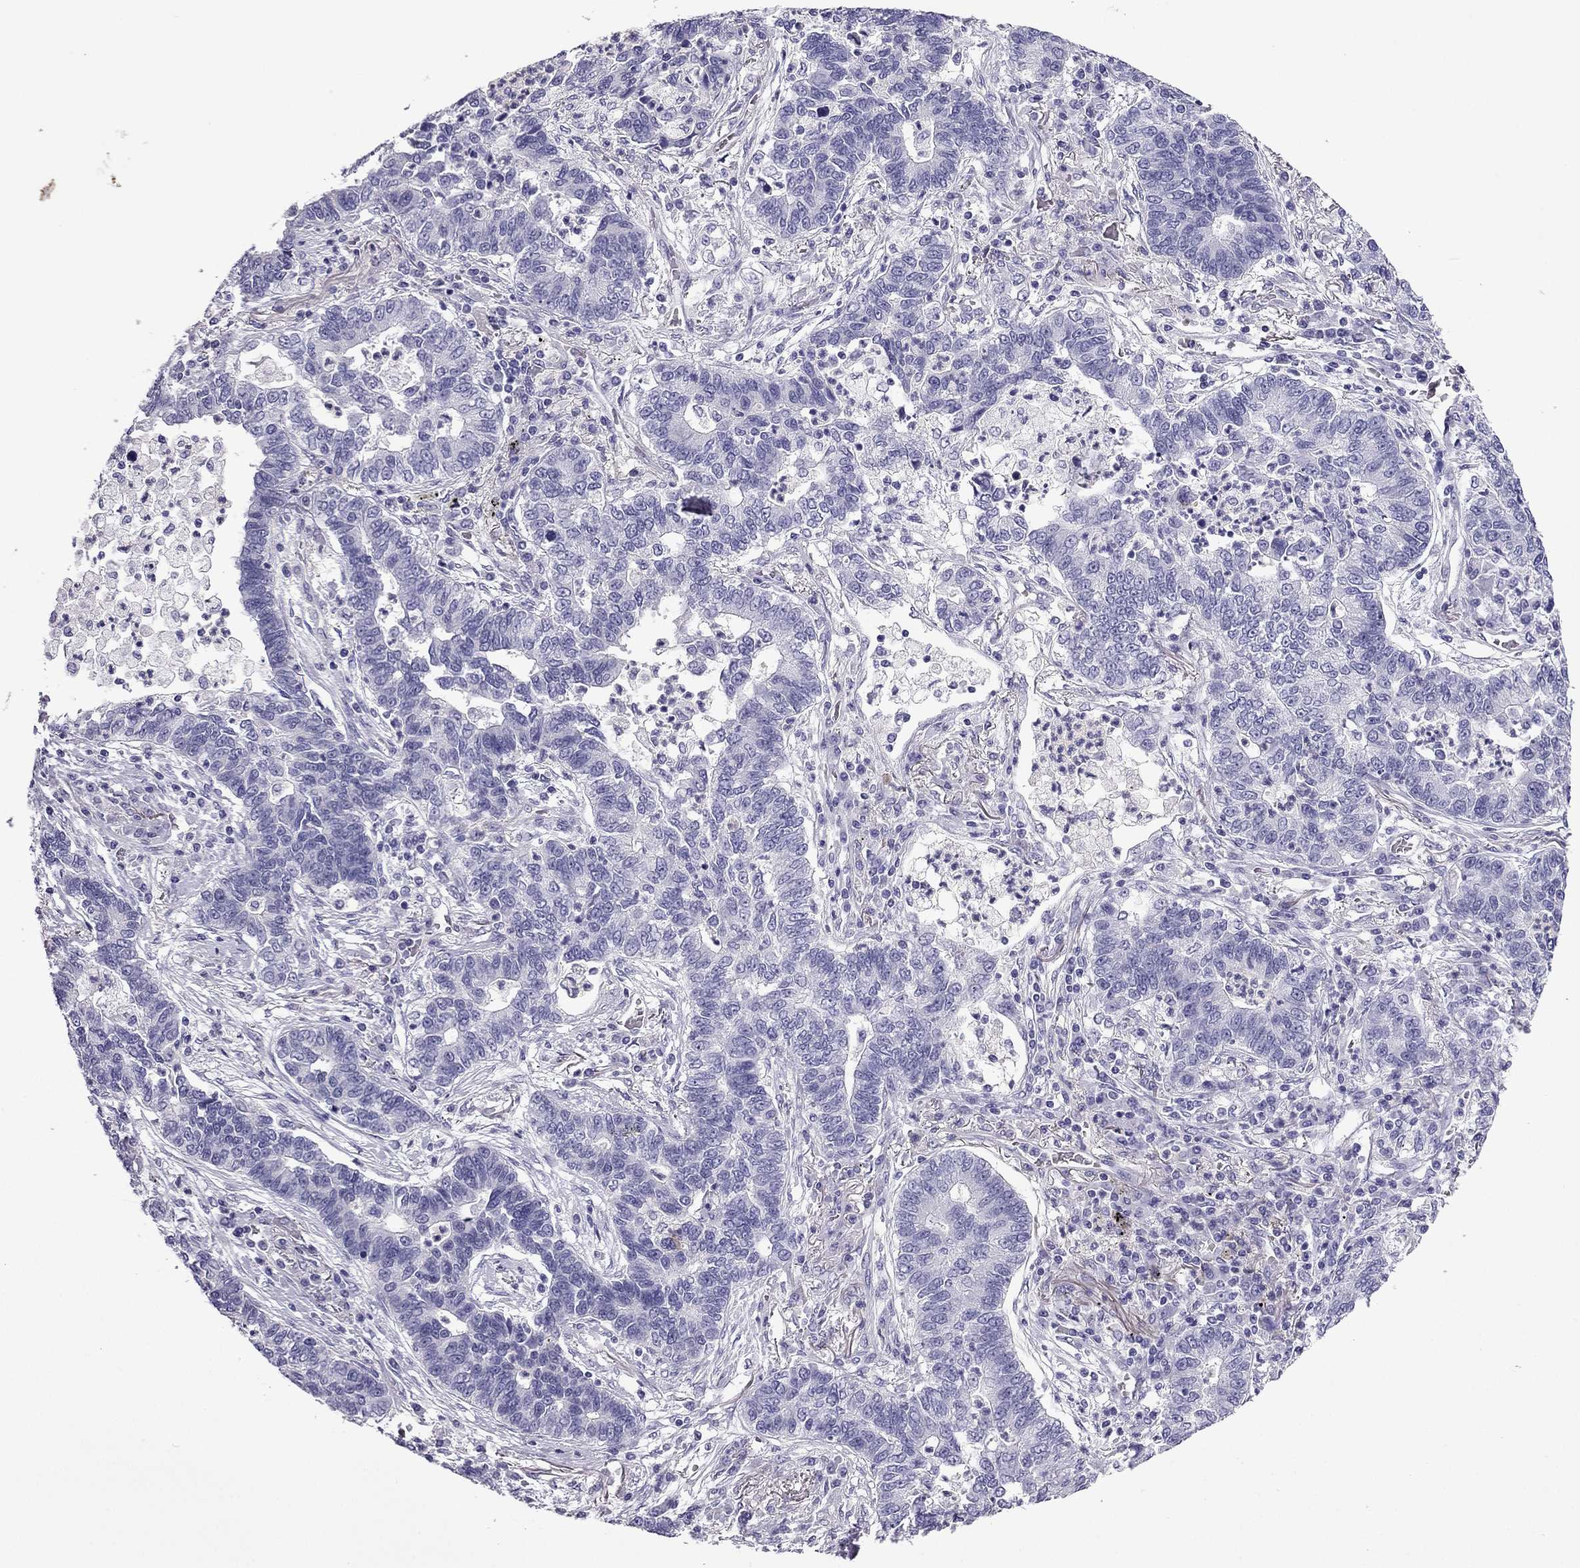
{"staining": {"intensity": "negative", "quantity": "none", "location": "none"}, "tissue": "lung cancer", "cell_type": "Tumor cells", "image_type": "cancer", "snomed": [{"axis": "morphology", "description": "Adenocarcinoma, NOS"}, {"axis": "topography", "description": "Lung"}], "caption": "High power microscopy photomicrograph of an immunohistochemistry (IHC) image of lung cancer (adenocarcinoma), revealing no significant staining in tumor cells.", "gene": "GJA8", "patient": {"sex": "female", "age": 57}}